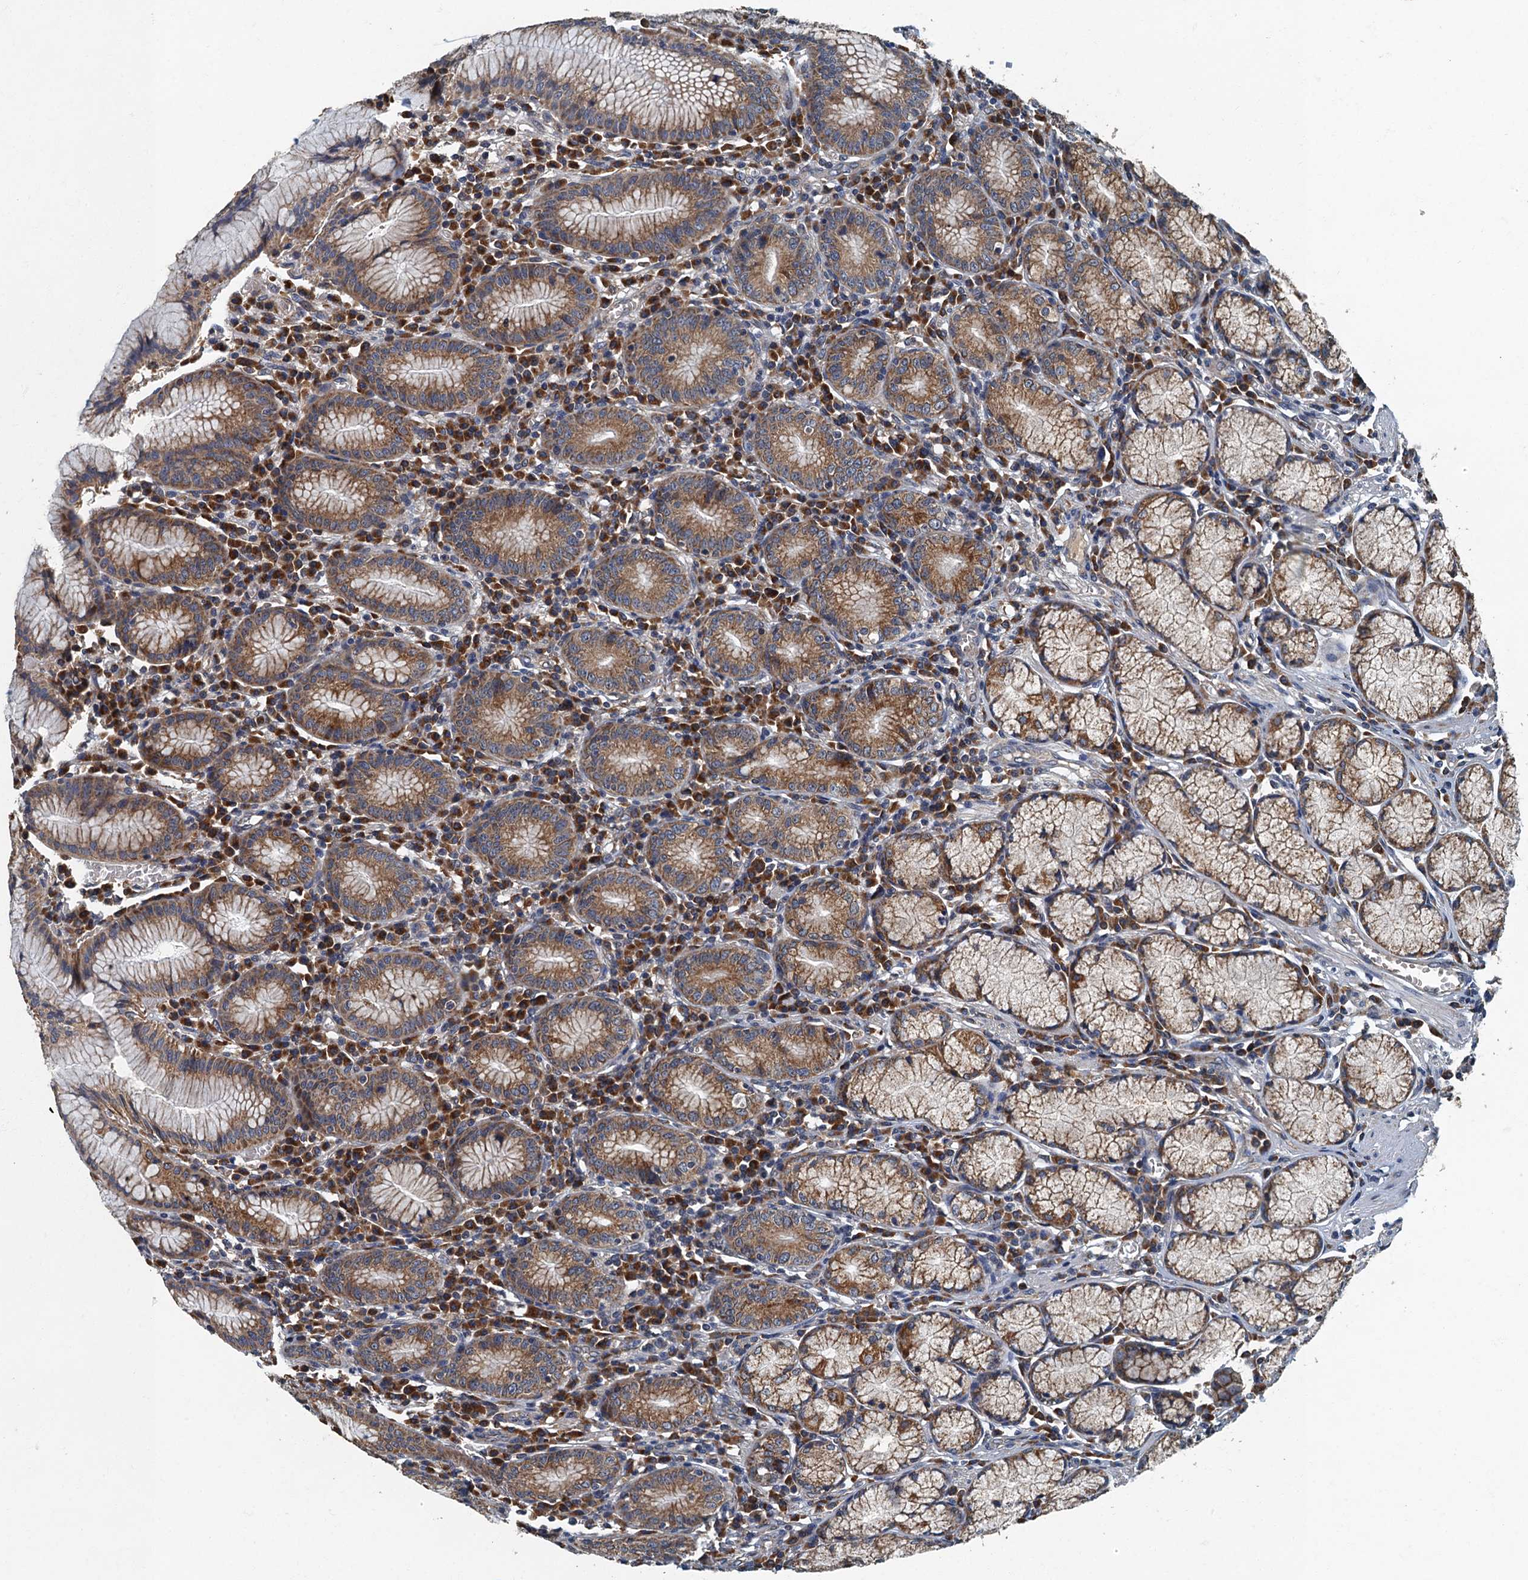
{"staining": {"intensity": "moderate", "quantity": ">75%", "location": "cytoplasmic/membranous"}, "tissue": "stomach", "cell_type": "Glandular cells", "image_type": "normal", "snomed": [{"axis": "morphology", "description": "Normal tissue, NOS"}, {"axis": "topography", "description": "Stomach"}], "caption": "A photomicrograph of human stomach stained for a protein displays moderate cytoplasmic/membranous brown staining in glandular cells. The protein of interest is stained brown, and the nuclei are stained in blue (DAB (3,3'-diaminobenzidine) IHC with brightfield microscopy, high magnification).", "gene": "DDX49", "patient": {"sex": "male", "age": 55}}